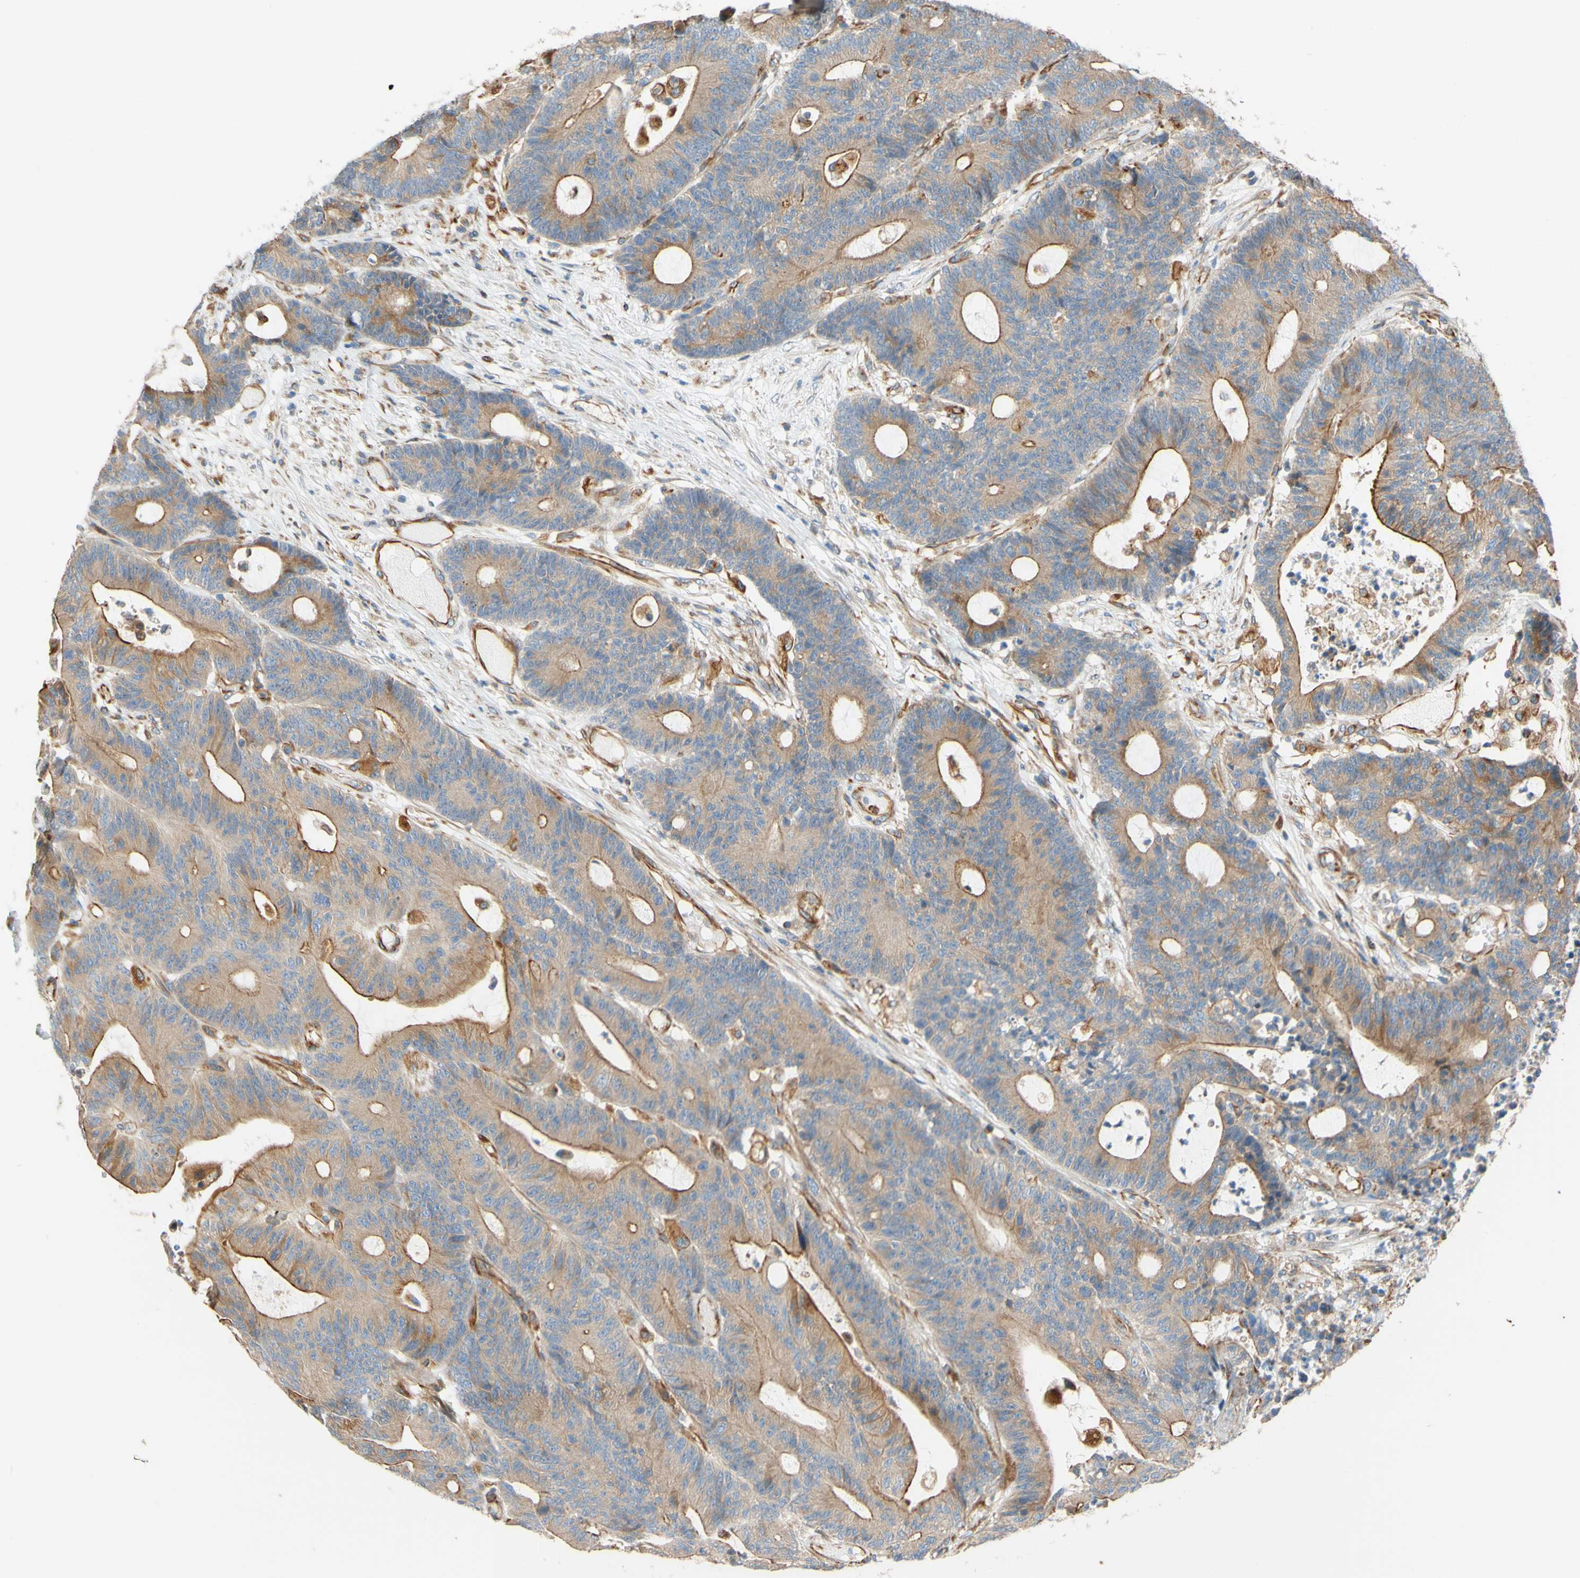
{"staining": {"intensity": "moderate", "quantity": ">75%", "location": "cytoplasmic/membranous"}, "tissue": "colorectal cancer", "cell_type": "Tumor cells", "image_type": "cancer", "snomed": [{"axis": "morphology", "description": "Adenocarcinoma, NOS"}, {"axis": "topography", "description": "Colon"}], "caption": "Adenocarcinoma (colorectal) stained with DAB immunohistochemistry (IHC) exhibits medium levels of moderate cytoplasmic/membranous expression in approximately >75% of tumor cells. Immunohistochemistry stains the protein in brown and the nuclei are stained blue.", "gene": "C1orf43", "patient": {"sex": "female", "age": 84}}